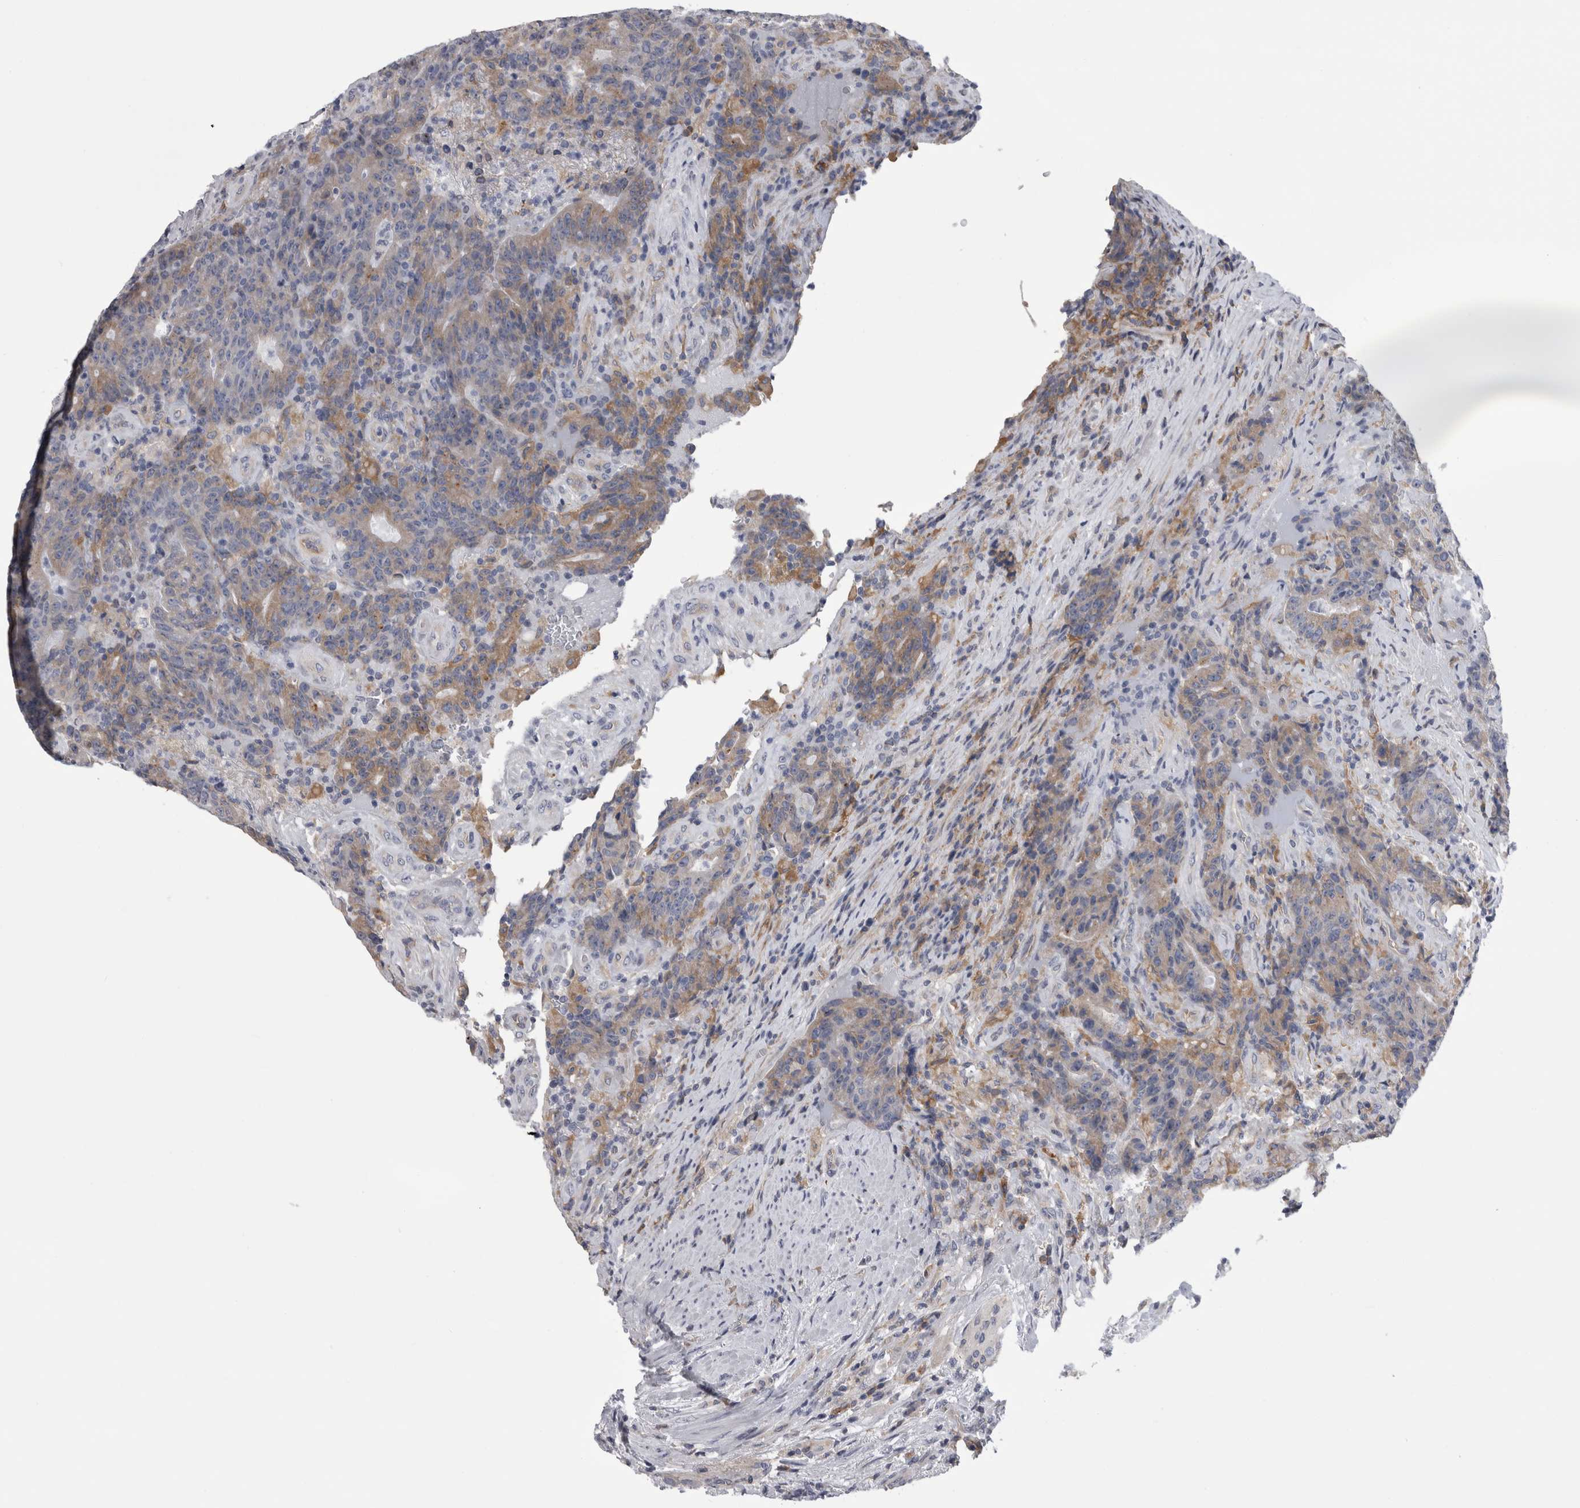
{"staining": {"intensity": "moderate", "quantity": "<25%", "location": "cytoplasmic/membranous"}, "tissue": "colorectal cancer", "cell_type": "Tumor cells", "image_type": "cancer", "snomed": [{"axis": "morphology", "description": "Normal tissue, NOS"}, {"axis": "morphology", "description": "Adenocarcinoma, NOS"}, {"axis": "topography", "description": "Colon"}], "caption": "Immunohistochemical staining of human colorectal cancer displays low levels of moderate cytoplasmic/membranous expression in about <25% of tumor cells. (DAB (3,3'-diaminobenzidine) = brown stain, brightfield microscopy at high magnification).", "gene": "AFMID", "patient": {"sex": "female", "age": 75}}